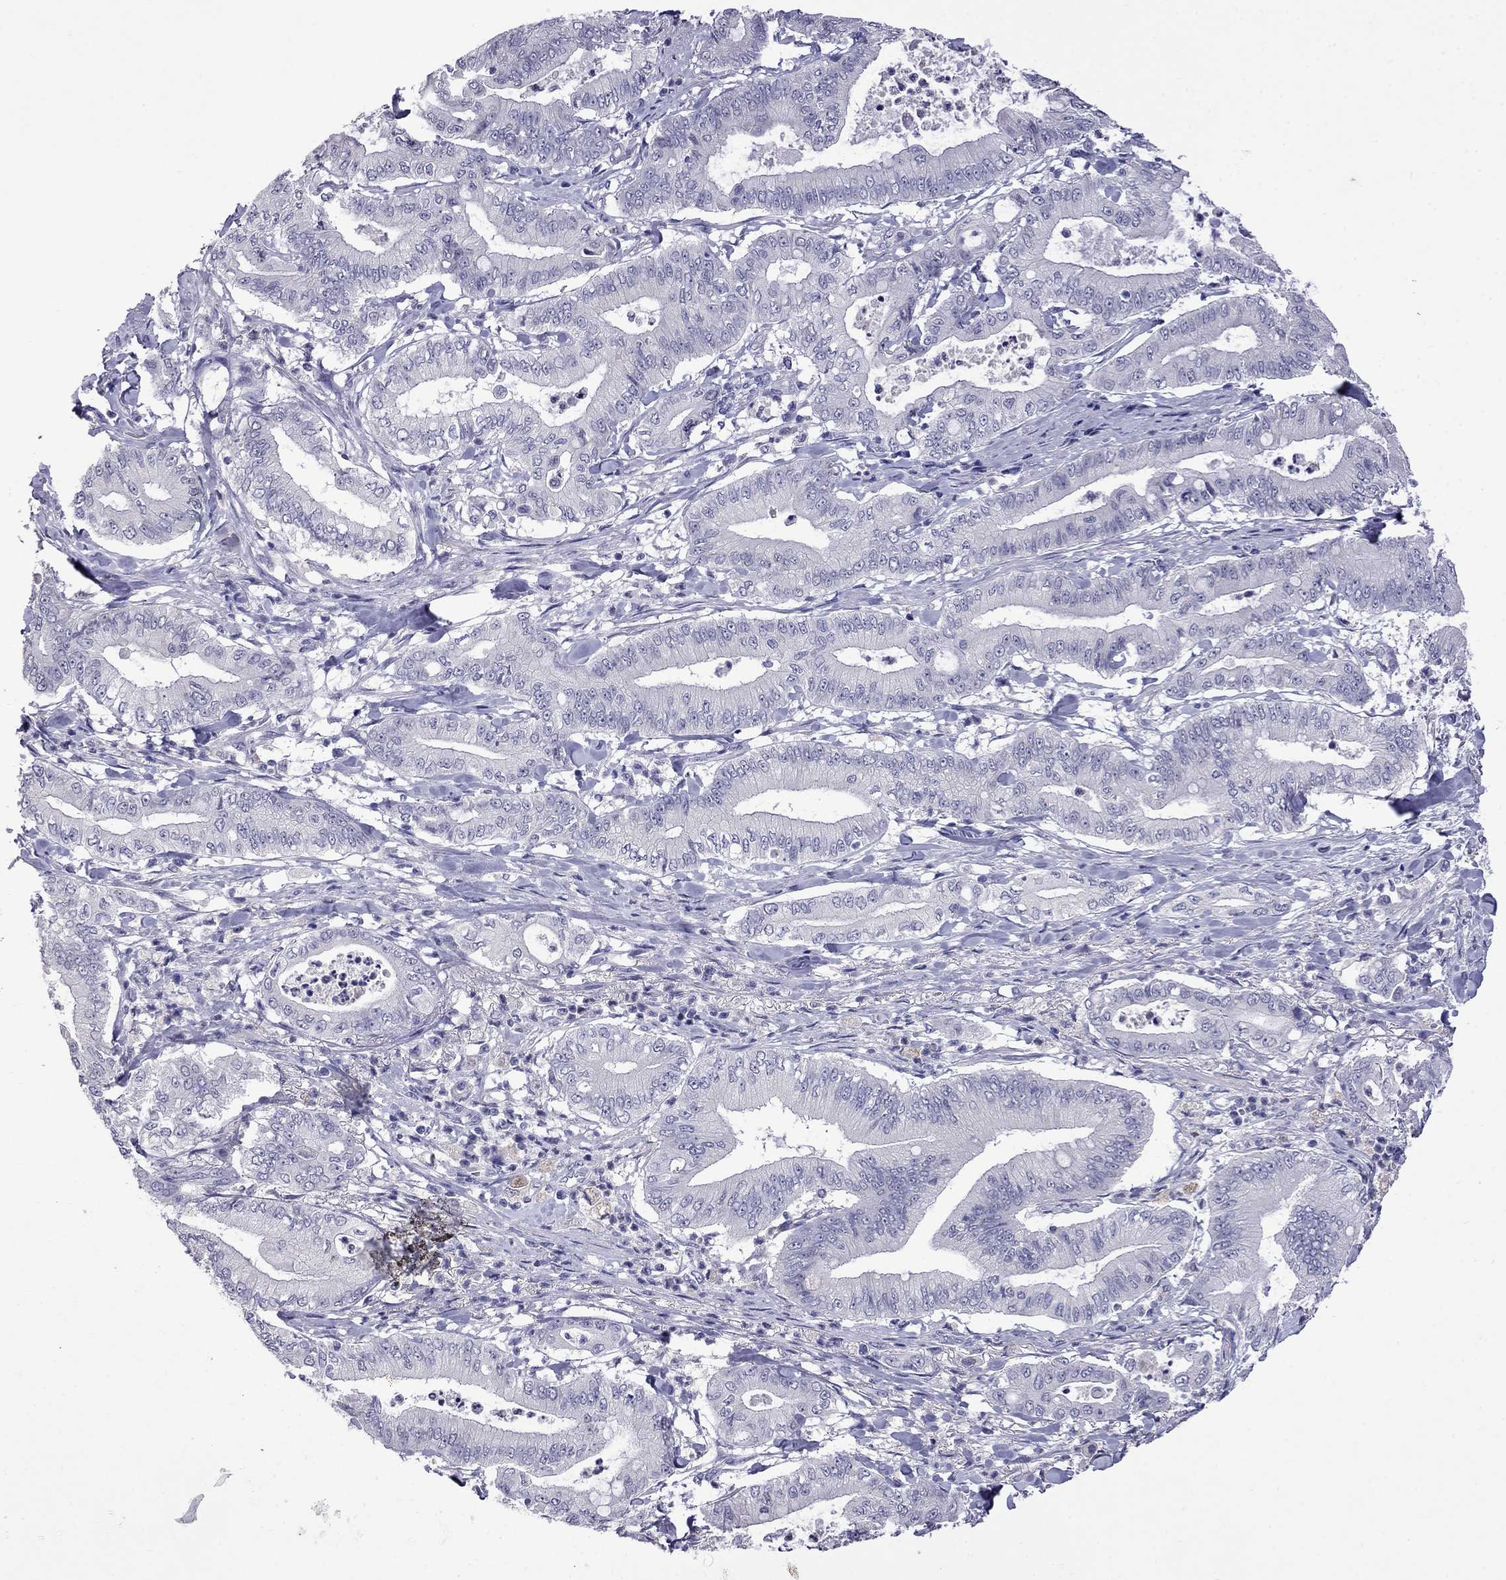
{"staining": {"intensity": "negative", "quantity": "none", "location": "none"}, "tissue": "pancreatic cancer", "cell_type": "Tumor cells", "image_type": "cancer", "snomed": [{"axis": "morphology", "description": "Adenocarcinoma, NOS"}, {"axis": "topography", "description": "Pancreas"}], "caption": "IHC micrograph of neoplastic tissue: human pancreatic cancer stained with DAB shows no significant protein expression in tumor cells. (Brightfield microscopy of DAB (3,3'-diaminobenzidine) IHC at high magnification).", "gene": "STAR", "patient": {"sex": "male", "age": 71}}